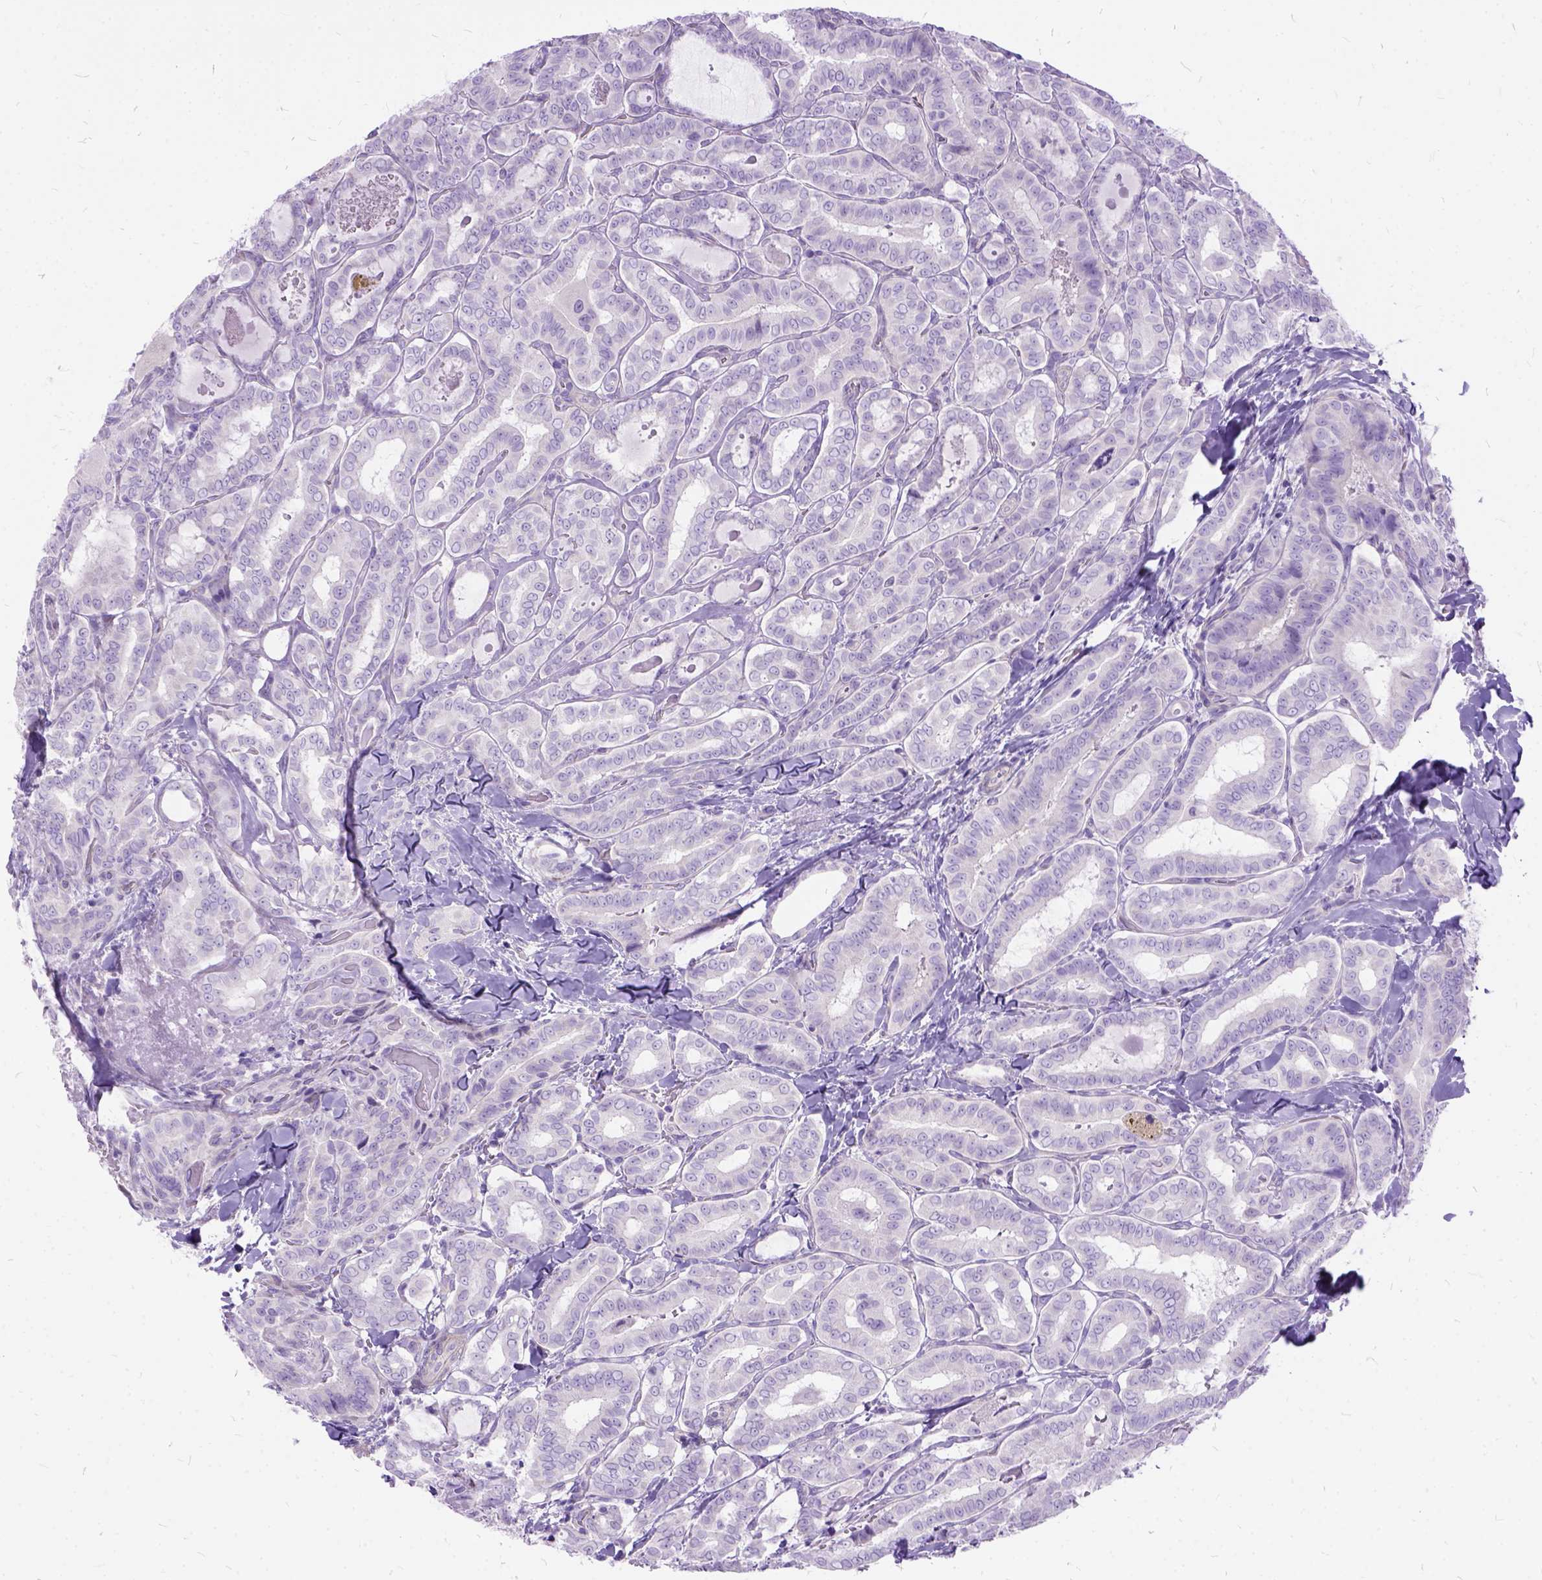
{"staining": {"intensity": "negative", "quantity": "none", "location": "none"}, "tissue": "thyroid cancer", "cell_type": "Tumor cells", "image_type": "cancer", "snomed": [{"axis": "morphology", "description": "Papillary adenocarcinoma, NOS"}, {"axis": "morphology", "description": "Papillary adenoma metastatic"}, {"axis": "topography", "description": "Thyroid gland"}], "caption": "This is a micrograph of IHC staining of thyroid cancer, which shows no expression in tumor cells.", "gene": "ARL9", "patient": {"sex": "female", "age": 50}}